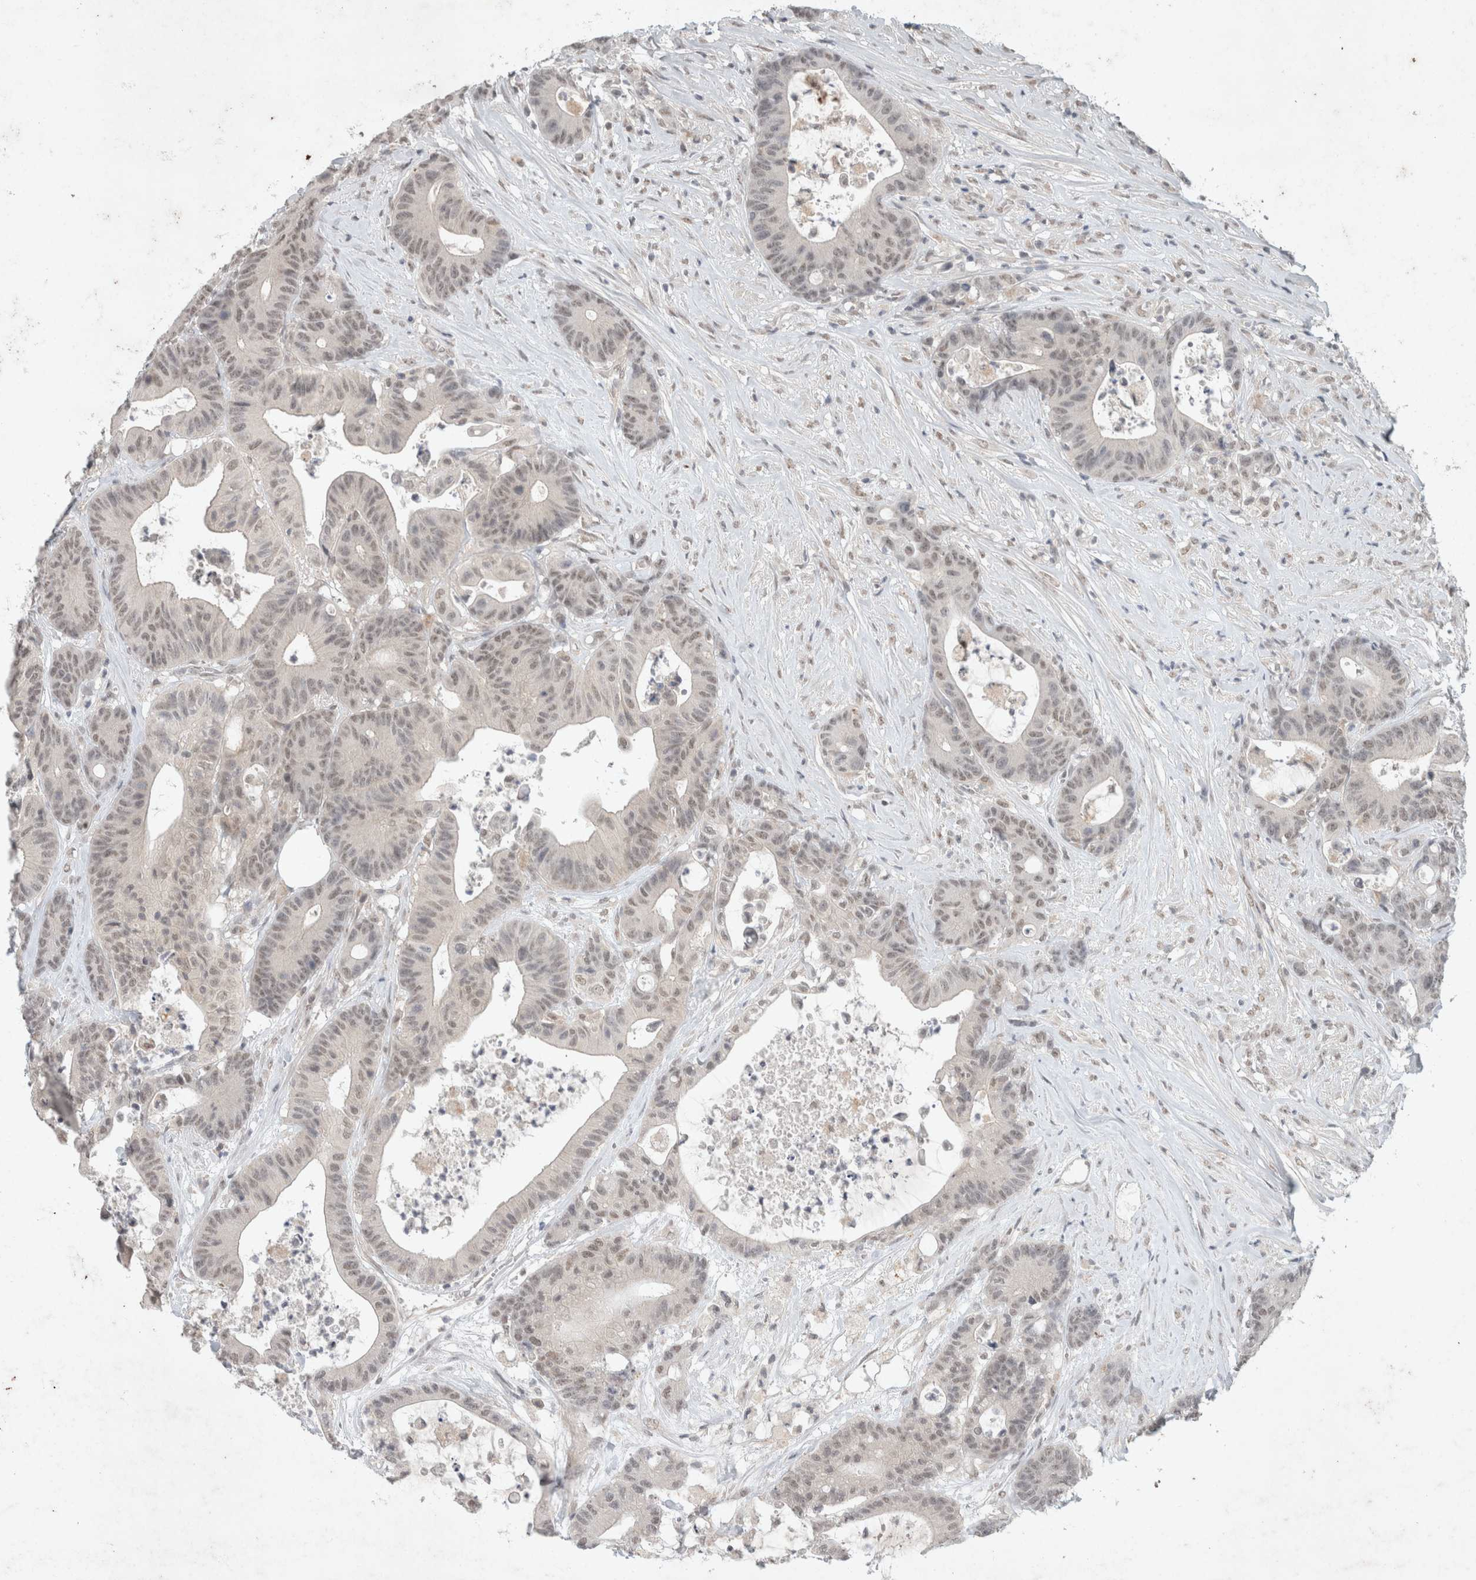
{"staining": {"intensity": "weak", "quantity": "<25%", "location": "nuclear"}, "tissue": "colorectal cancer", "cell_type": "Tumor cells", "image_type": "cancer", "snomed": [{"axis": "morphology", "description": "Adenocarcinoma, NOS"}, {"axis": "topography", "description": "Colon"}], "caption": "This image is of colorectal cancer stained with immunohistochemistry (IHC) to label a protein in brown with the nuclei are counter-stained blue. There is no staining in tumor cells.", "gene": "FBXO42", "patient": {"sex": "female", "age": 84}}